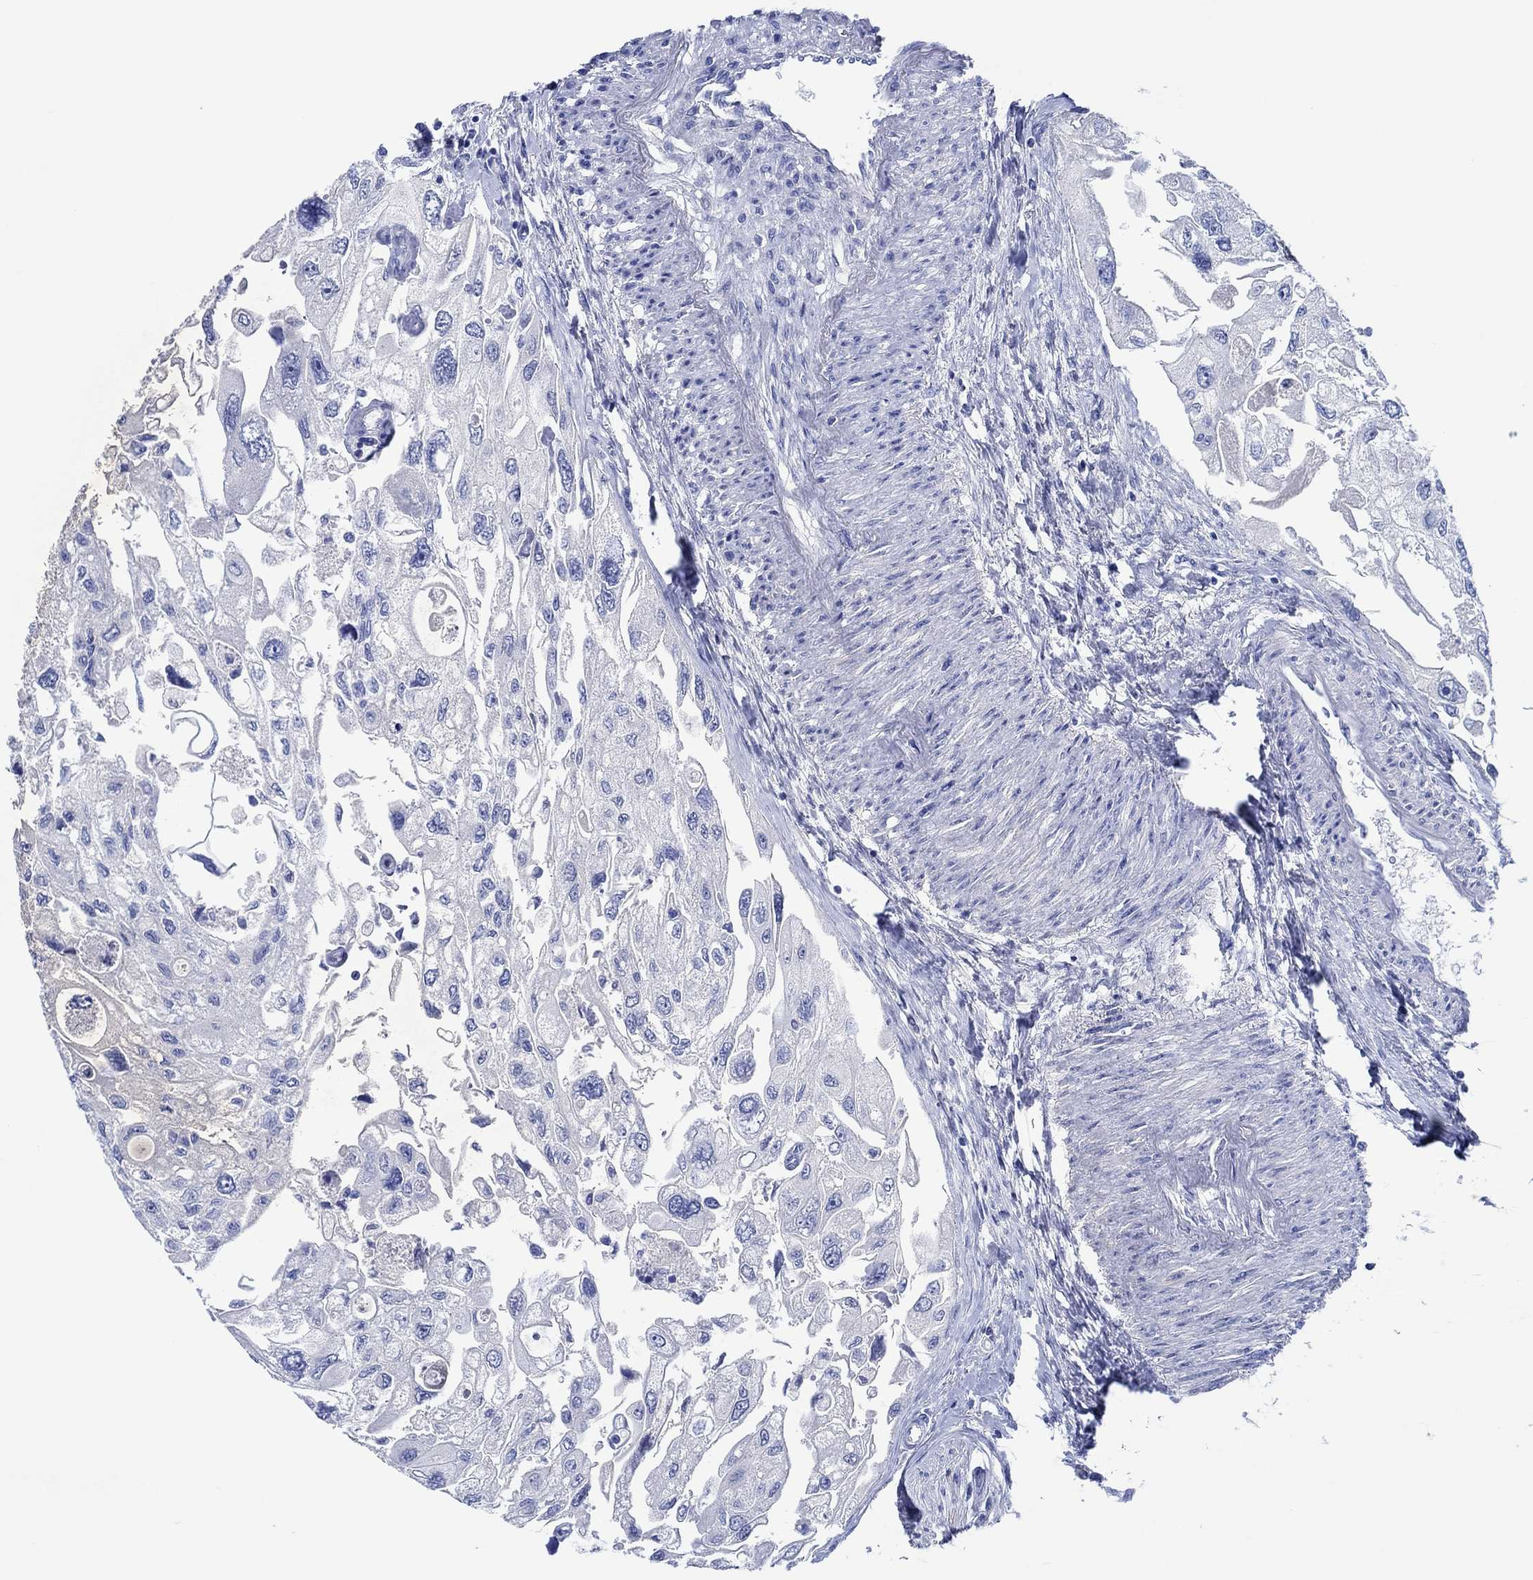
{"staining": {"intensity": "negative", "quantity": "none", "location": "none"}, "tissue": "urothelial cancer", "cell_type": "Tumor cells", "image_type": "cancer", "snomed": [{"axis": "morphology", "description": "Urothelial carcinoma, High grade"}, {"axis": "topography", "description": "Urinary bladder"}], "caption": "The micrograph reveals no significant positivity in tumor cells of urothelial cancer.", "gene": "CPNE6", "patient": {"sex": "male", "age": 59}}